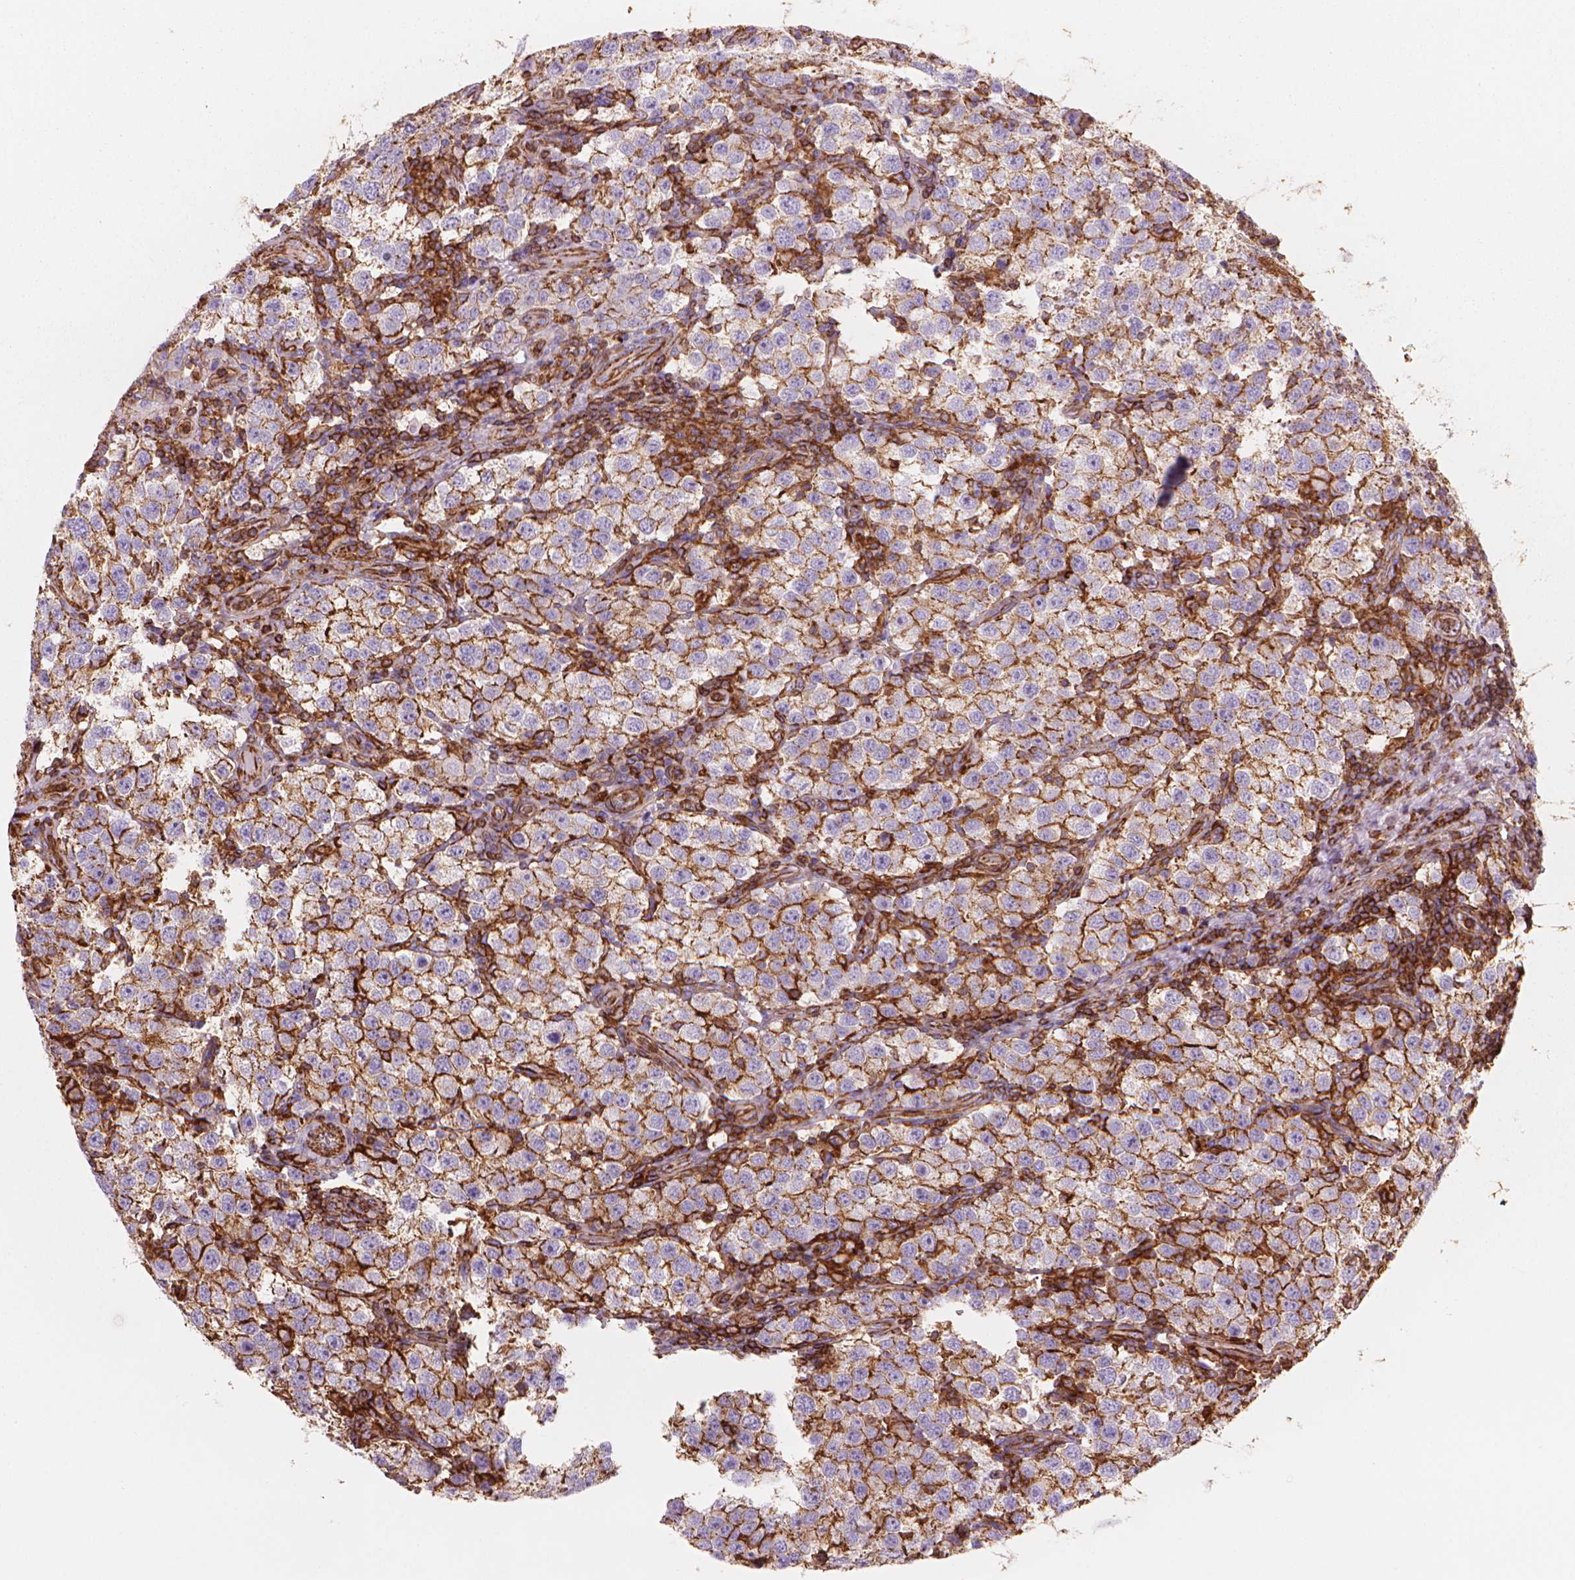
{"staining": {"intensity": "moderate", "quantity": ">75%", "location": "cytoplasmic/membranous"}, "tissue": "testis cancer", "cell_type": "Tumor cells", "image_type": "cancer", "snomed": [{"axis": "morphology", "description": "Seminoma, NOS"}, {"axis": "topography", "description": "Testis"}], "caption": "Approximately >75% of tumor cells in seminoma (testis) display moderate cytoplasmic/membranous protein expression as visualized by brown immunohistochemical staining.", "gene": "PATJ", "patient": {"sex": "male", "age": 37}}